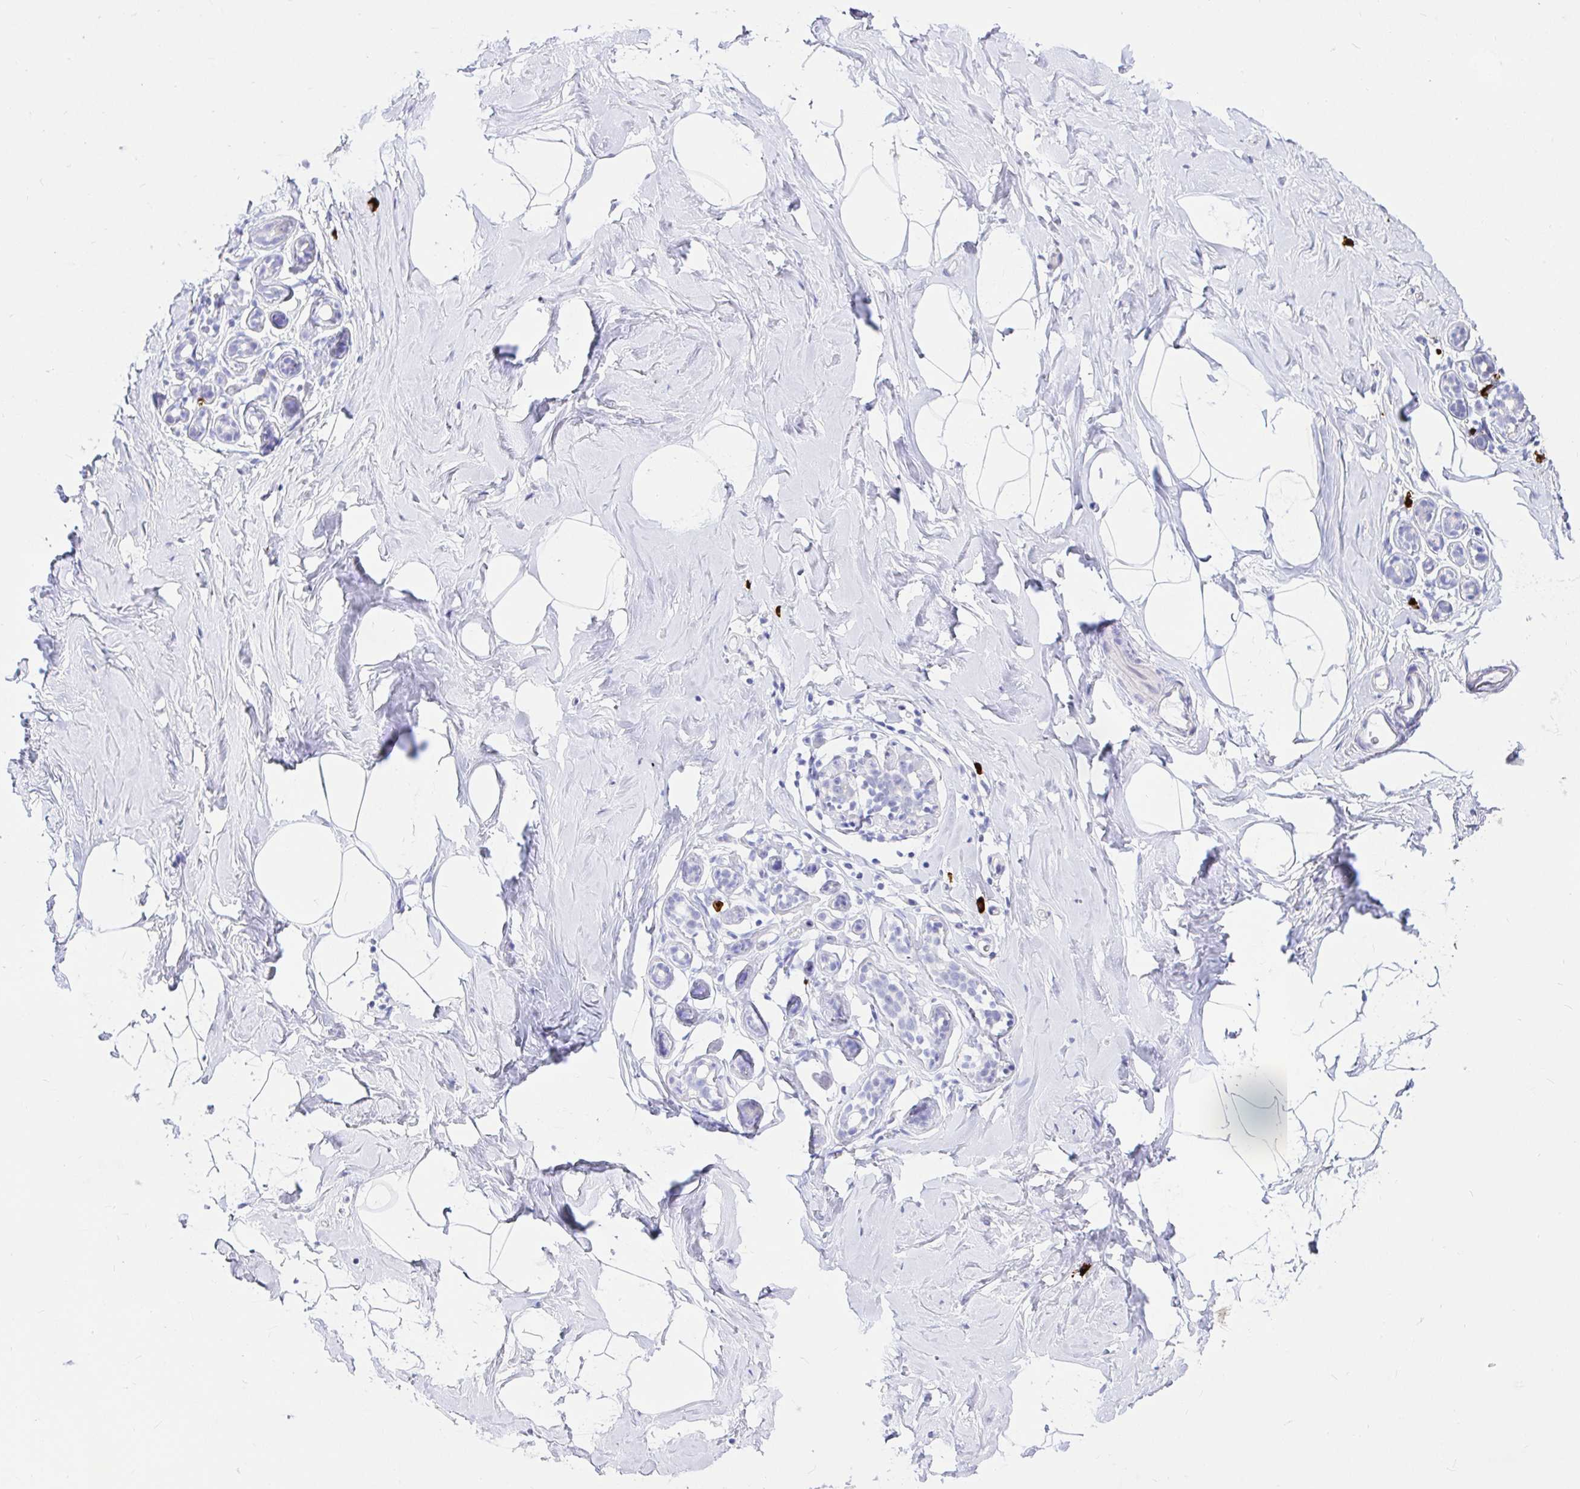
{"staining": {"intensity": "negative", "quantity": "none", "location": "none"}, "tissue": "breast", "cell_type": "Adipocytes", "image_type": "normal", "snomed": [{"axis": "morphology", "description": "Normal tissue, NOS"}, {"axis": "topography", "description": "Breast"}], "caption": "An image of breast stained for a protein demonstrates no brown staining in adipocytes.", "gene": "CCDC62", "patient": {"sex": "female", "age": 32}}